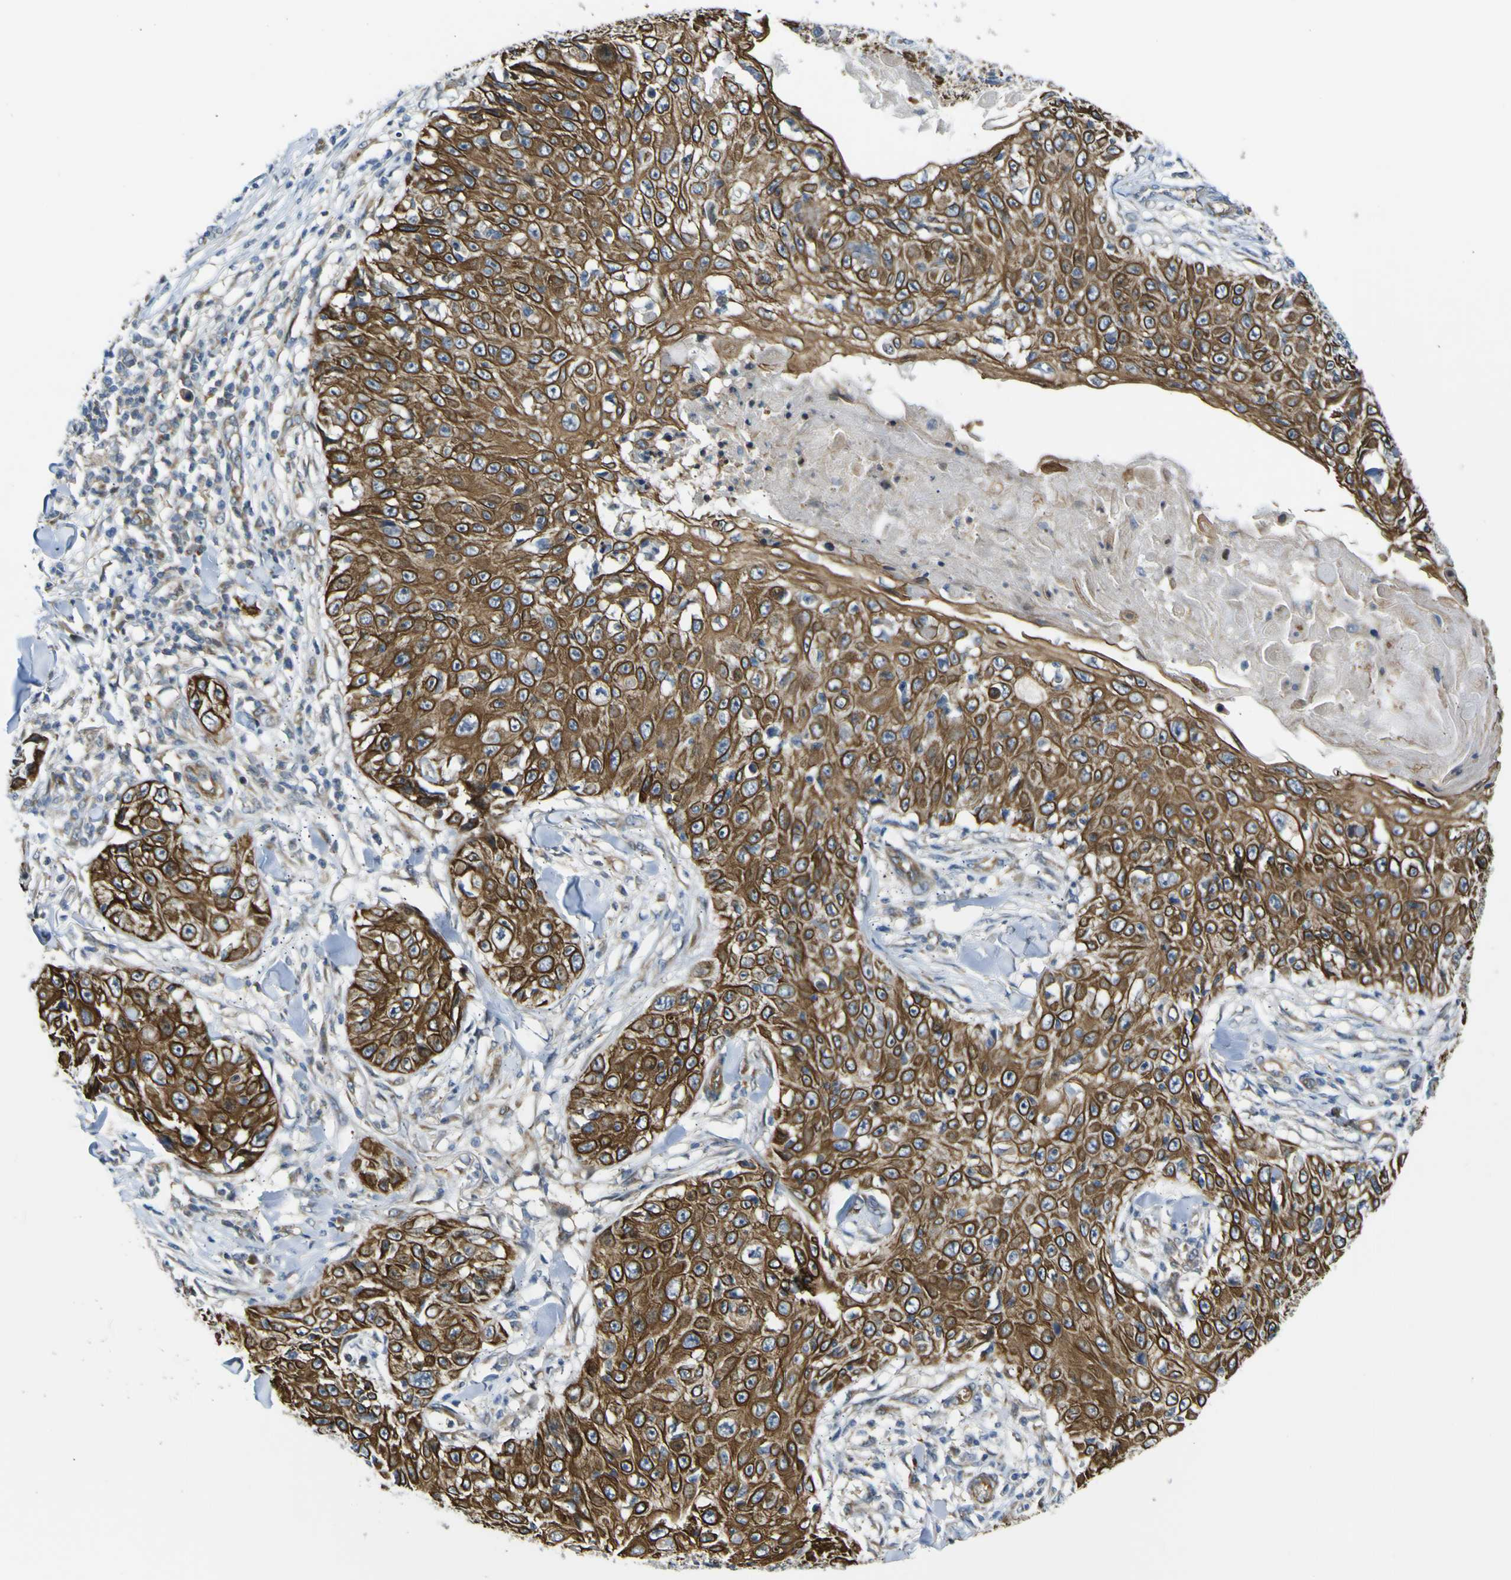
{"staining": {"intensity": "strong", "quantity": ">75%", "location": "cytoplasmic/membranous"}, "tissue": "skin cancer", "cell_type": "Tumor cells", "image_type": "cancer", "snomed": [{"axis": "morphology", "description": "Squamous cell carcinoma, NOS"}, {"axis": "topography", "description": "Skin"}], "caption": "An immunohistochemistry (IHC) micrograph of neoplastic tissue is shown. Protein staining in brown highlights strong cytoplasmic/membranous positivity in skin cancer within tumor cells.", "gene": "KDM7A", "patient": {"sex": "male", "age": 86}}